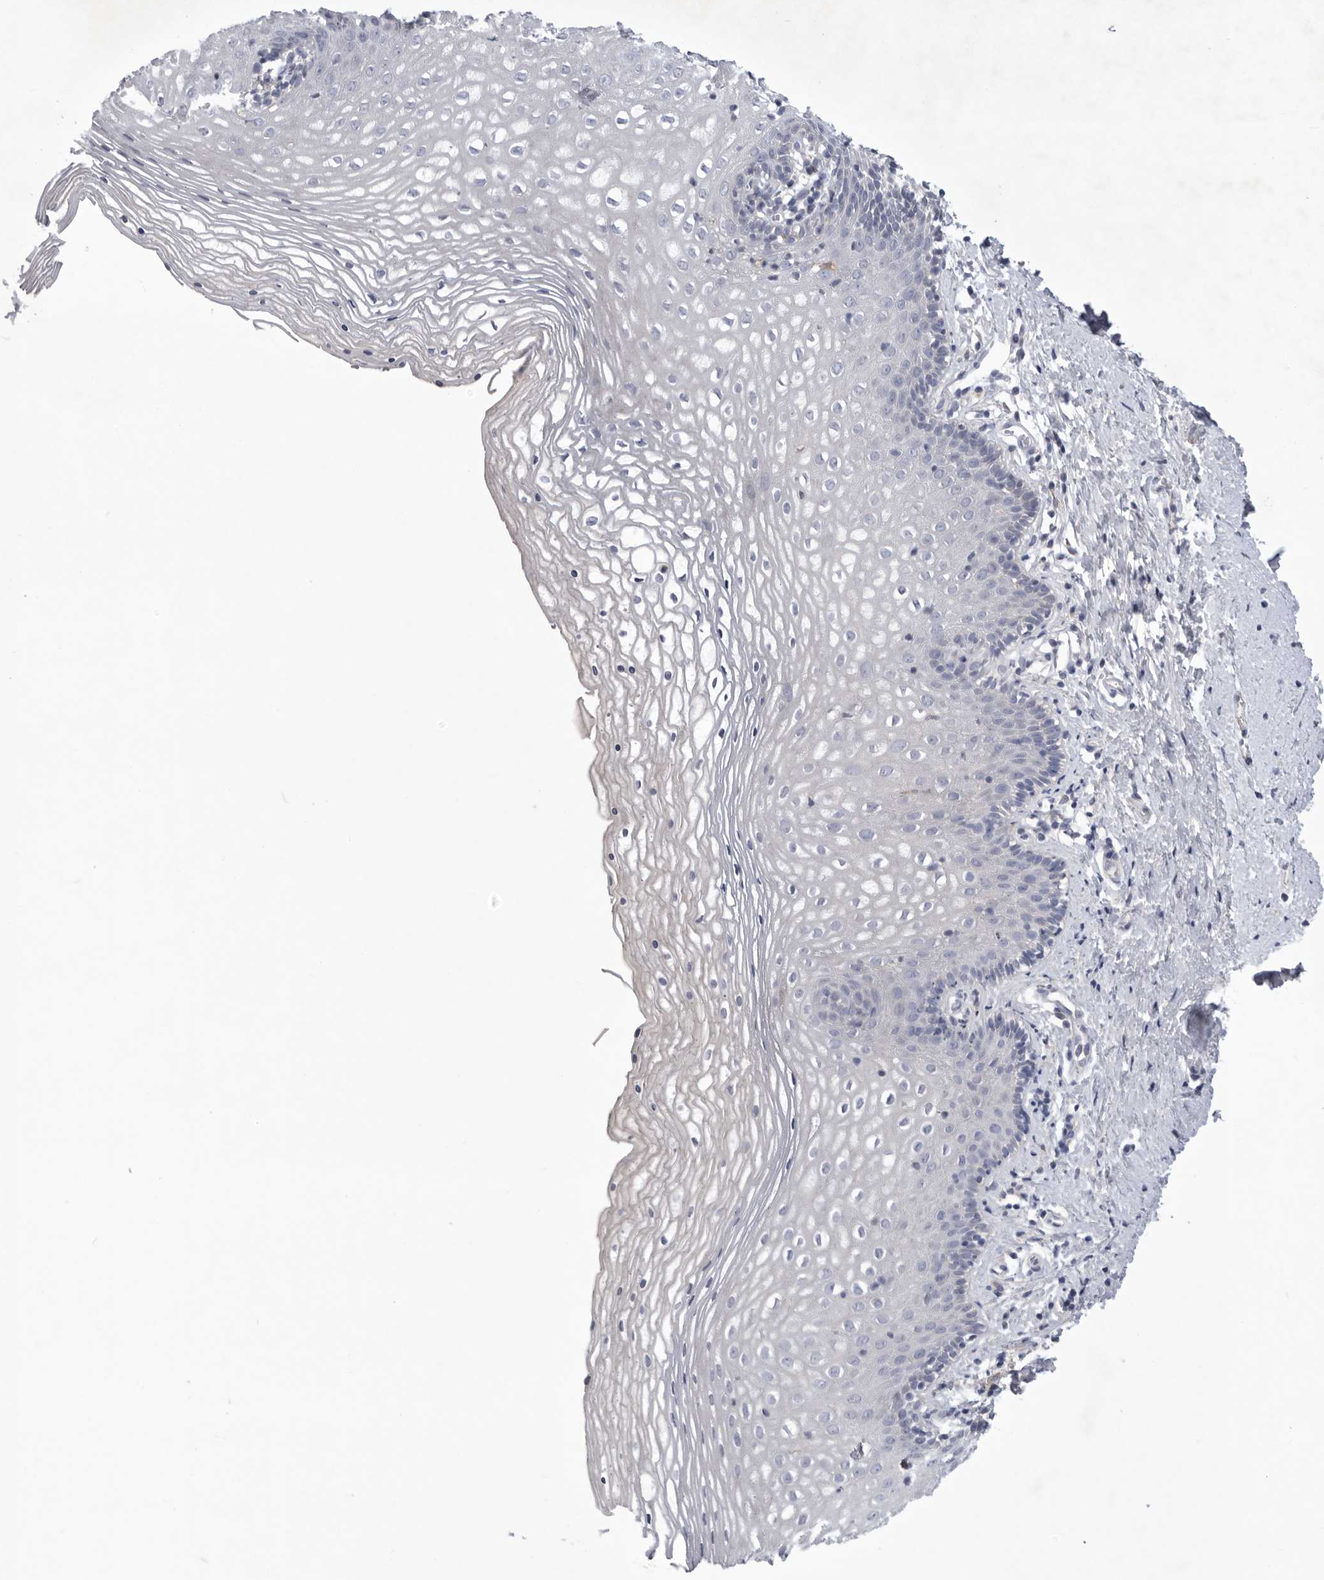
{"staining": {"intensity": "negative", "quantity": "none", "location": "none"}, "tissue": "vagina", "cell_type": "Squamous epithelial cells", "image_type": "normal", "snomed": [{"axis": "morphology", "description": "Normal tissue, NOS"}, {"axis": "topography", "description": "Vagina"}], "caption": "IHC image of normal vagina: vagina stained with DAB (3,3'-diaminobenzidine) exhibits no significant protein staining in squamous epithelial cells.", "gene": "SIGLEC10", "patient": {"sex": "female", "age": 32}}